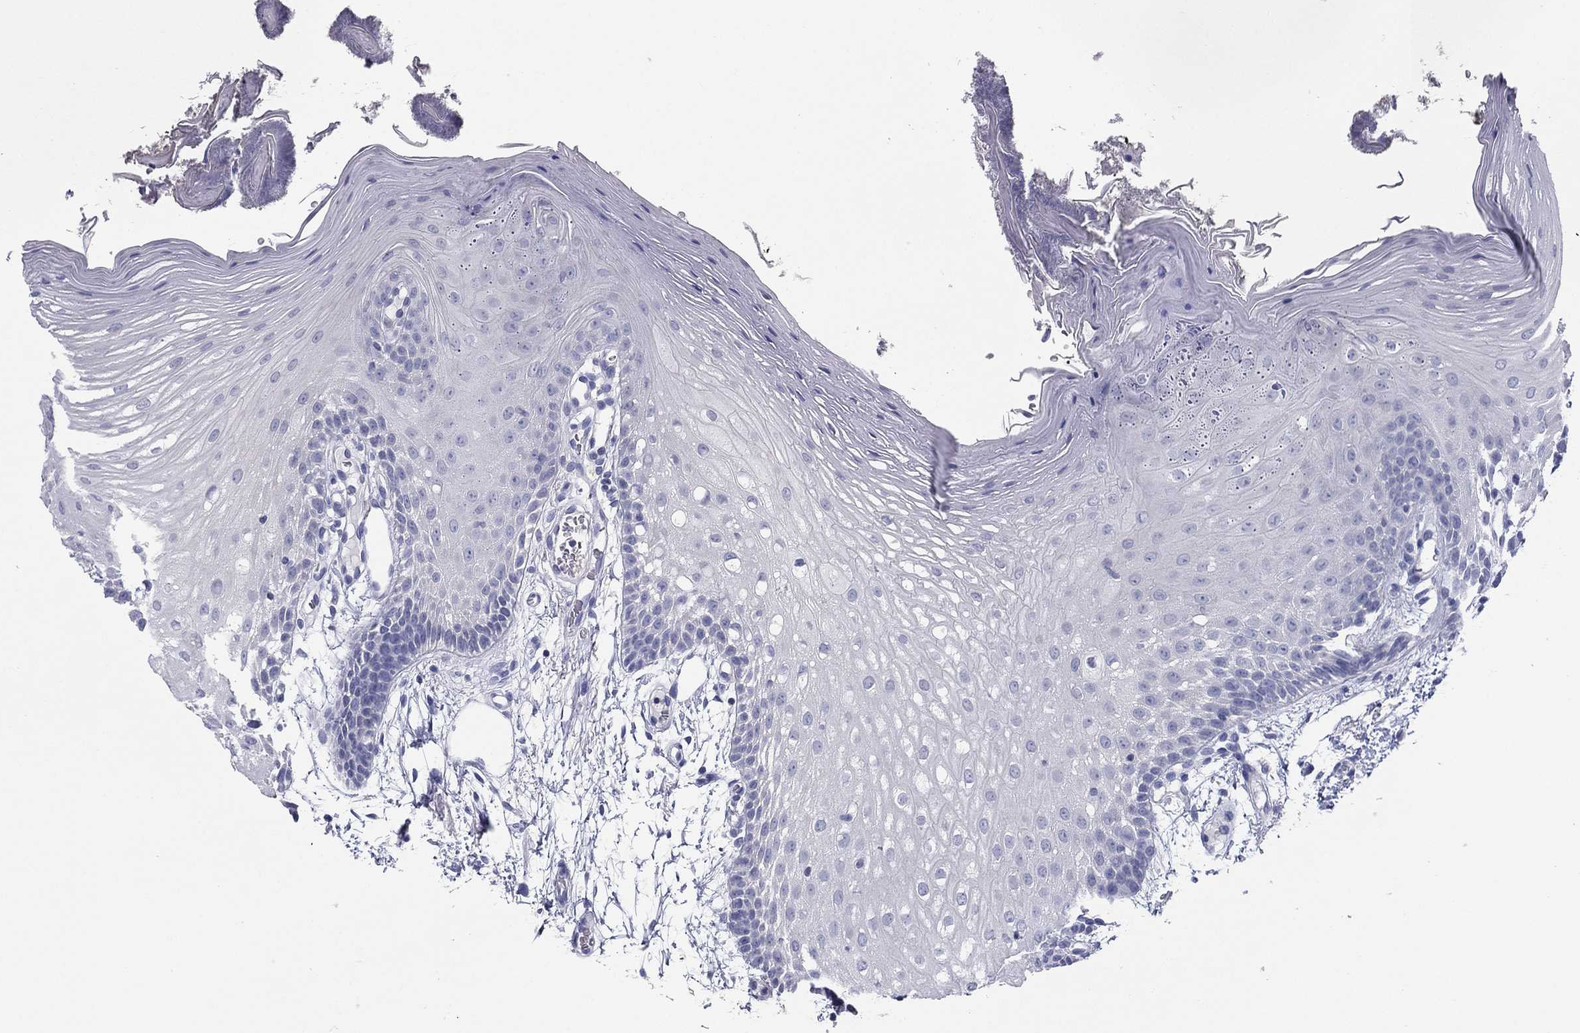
{"staining": {"intensity": "negative", "quantity": "none", "location": "none"}, "tissue": "oral mucosa", "cell_type": "Squamous epithelial cells", "image_type": "normal", "snomed": [{"axis": "morphology", "description": "Normal tissue, NOS"}, {"axis": "morphology", "description": "Squamous cell carcinoma, NOS"}, {"axis": "topography", "description": "Oral tissue"}, {"axis": "topography", "description": "Head-Neck"}], "caption": "Squamous epithelial cells show no significant staining in benign oral mucosa.", "gene": "GRK7", "patient": {"sex": "male", "age": 69}}